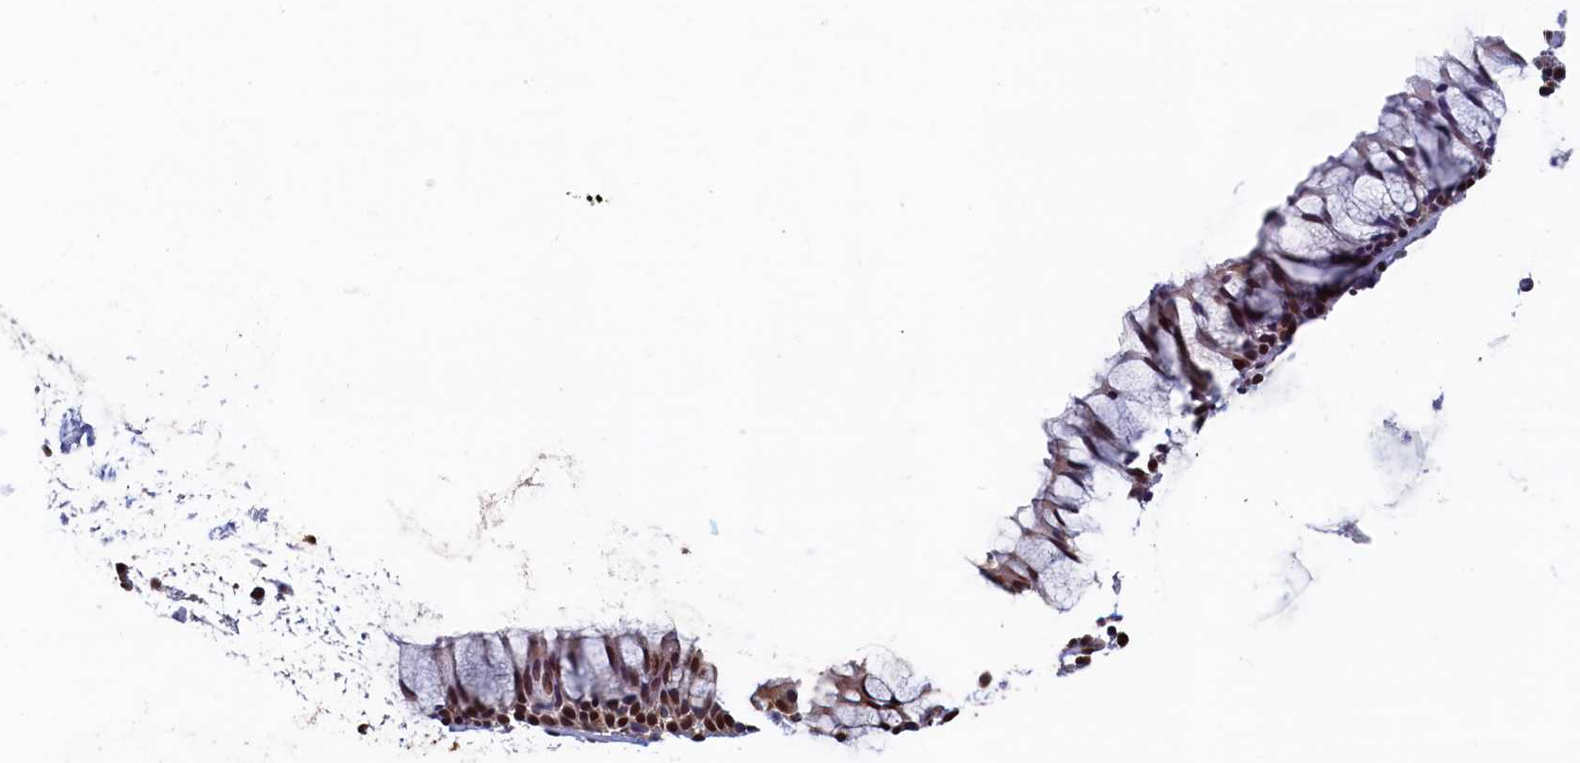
{"staining": {"intensity": "moderate", "quantity": "25%-75%", "location": "nuclear"}, "tissue": "nasopharynx", "cell_type": "Respiratory epithelial cells", "image_type": "normal", "snomed": [{"axis": "morphology", "description": "Normal tissue, NOS"}, {"axis": "morphology", "description": "Inflammation, NOS"}, {"axis": "morphology", "description": "Malignant melanoma, Metastatic site"}, {"axis": "topography", "description": "Nasopharynx"}], "caption": "Immunohistochemical staining of normal nasopharynx exhibits 25%-75% levels of moderate nuclear protein staining in approximately 25%-75% of respiratory epithelial cells. (DAB = brown stain, brightfield microscopy at high magnification).", "gene": "AHCY", "patient": {"sex": "male", "age": 70}}